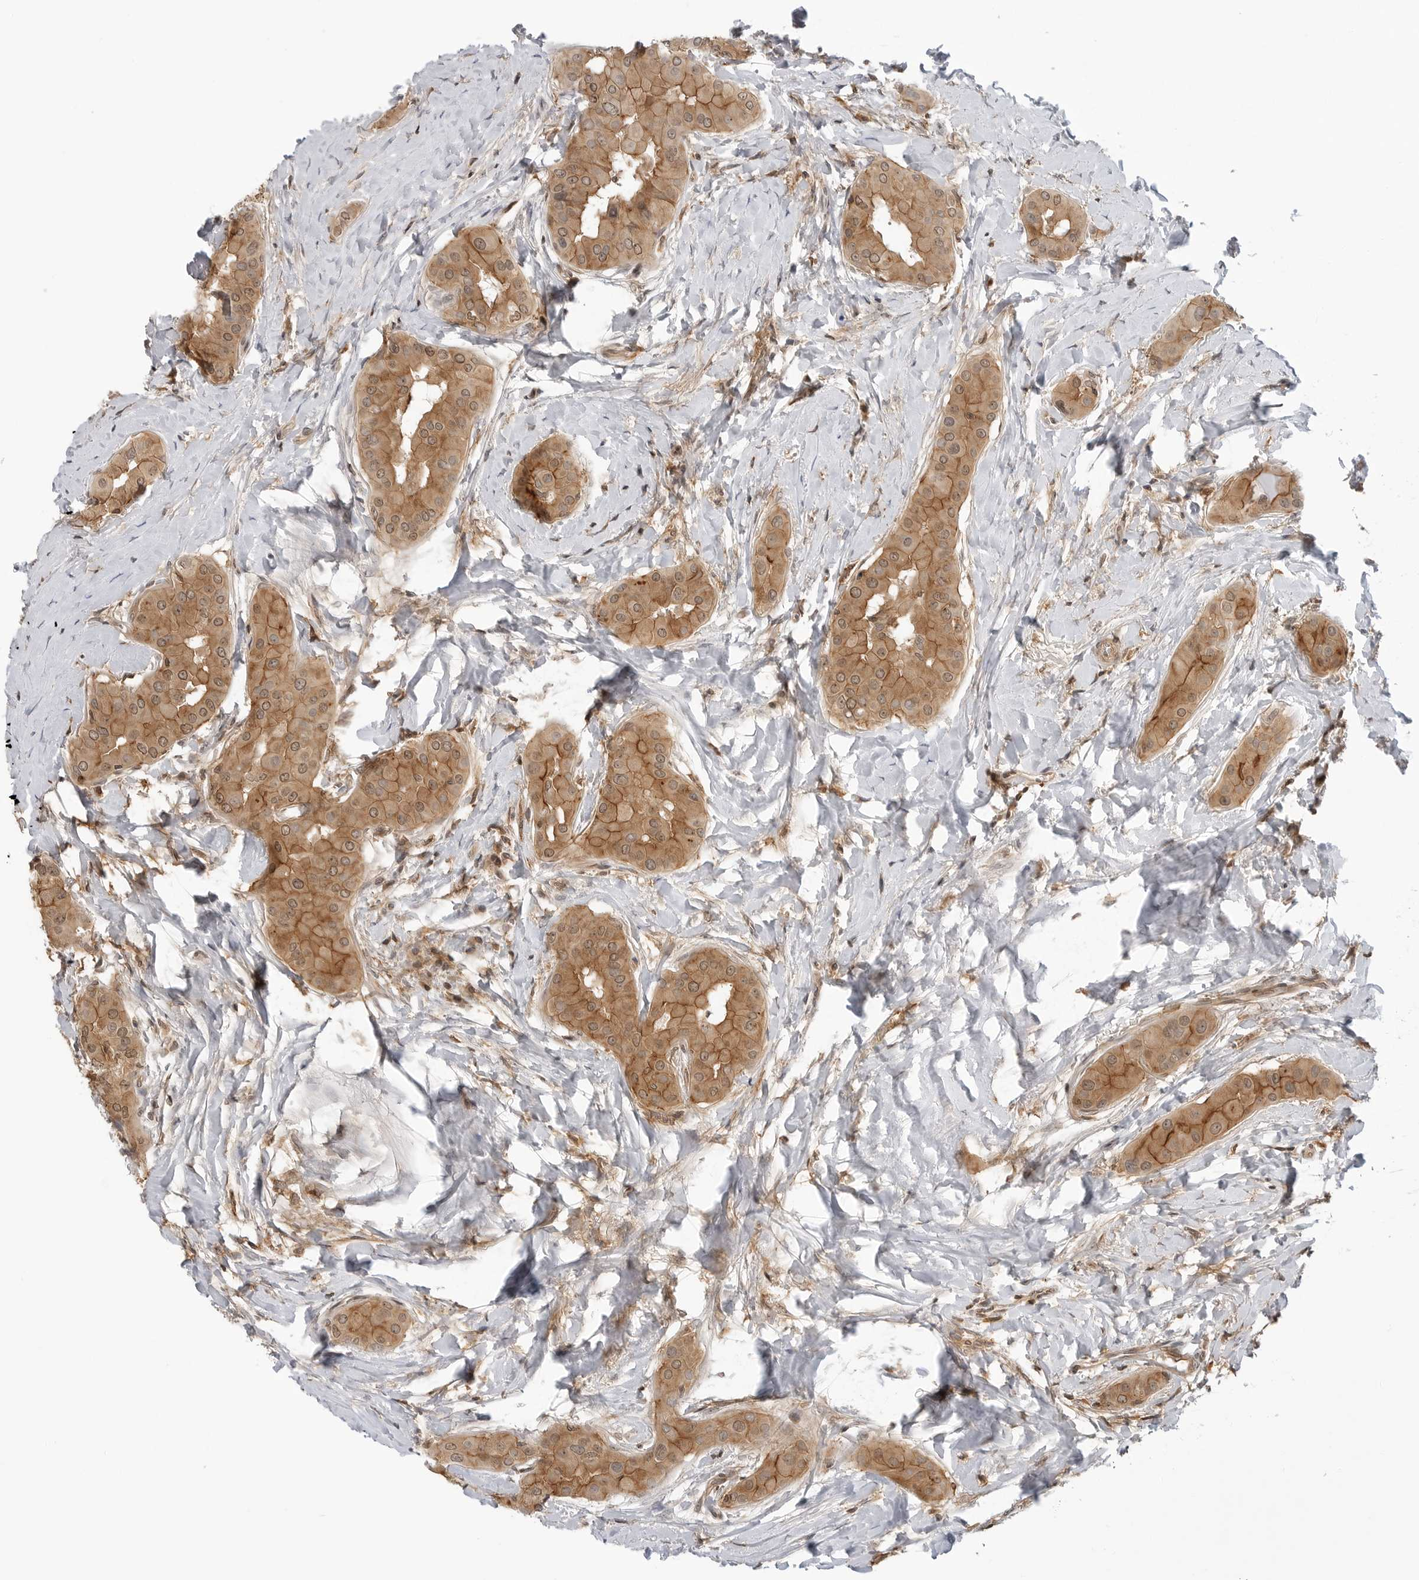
{"staining": {"intensity": "moderate", "quantity": ">75%", "location": "cytoplasmic/membranous,nuclear"}, "tissue": "thyroid cancer", "cell_type": "Tumor cells", "image_type": "cancer", "snomed": [{"axis": "morphology", "description": "Papillary adenocarcinoma, NOS"}, {"axis": "topography", "description": "Thyroid gland"}], "caption": "IHC micrograph of thyroid papillary adenocarcinoma stained for a protein (brown), which reveals medium levels of moderate cytoplasmic/membranous and nuclear positivity in about >75% of tumor cells.", "gene": "MAP2K5", "patient": {"sex": "male", "age": 33}}